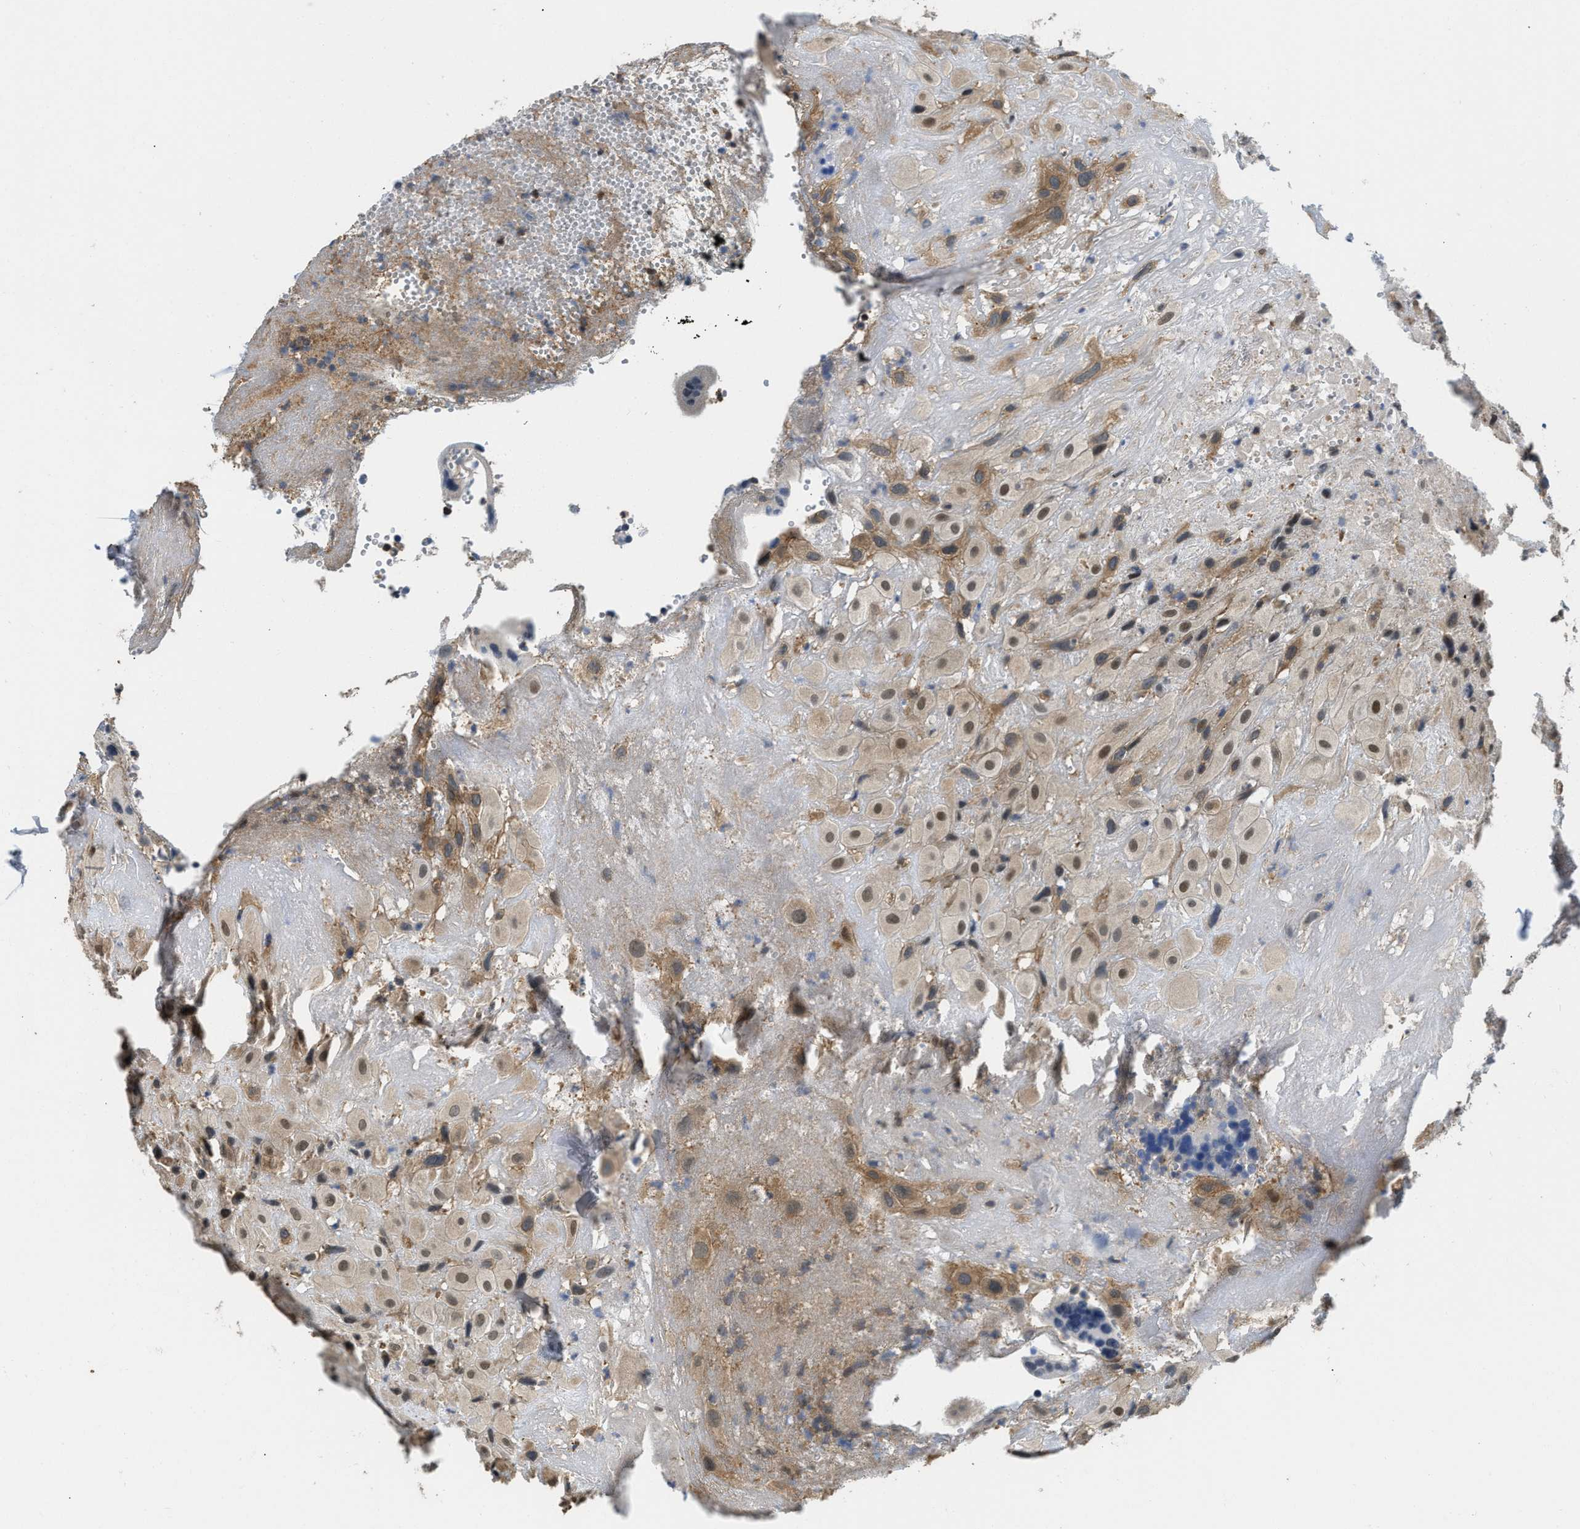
{"staining": {"intensity": "moderate", "quantity": "25%-75%", "location": "cytoplasmic/membranous,nuclear"}, "tissue": "placenta", "cell_type": "Decidual cells", "image_type": "normal", "snomed": [{"axis": "morphology", "description": "Normal tissue, NOS"}, {"axis": "topography", "description": "Placenta"}], "caption": "A high-resolution micrograph shows immunohistochemistry staining of unremarkable placenta, which exhibits moderate cytoplasmic/membranous,nuclear staining in approximately 25%-75% of decidual cells.", "gene": "TES", "patient": {"sex": "female", "age": 18}}